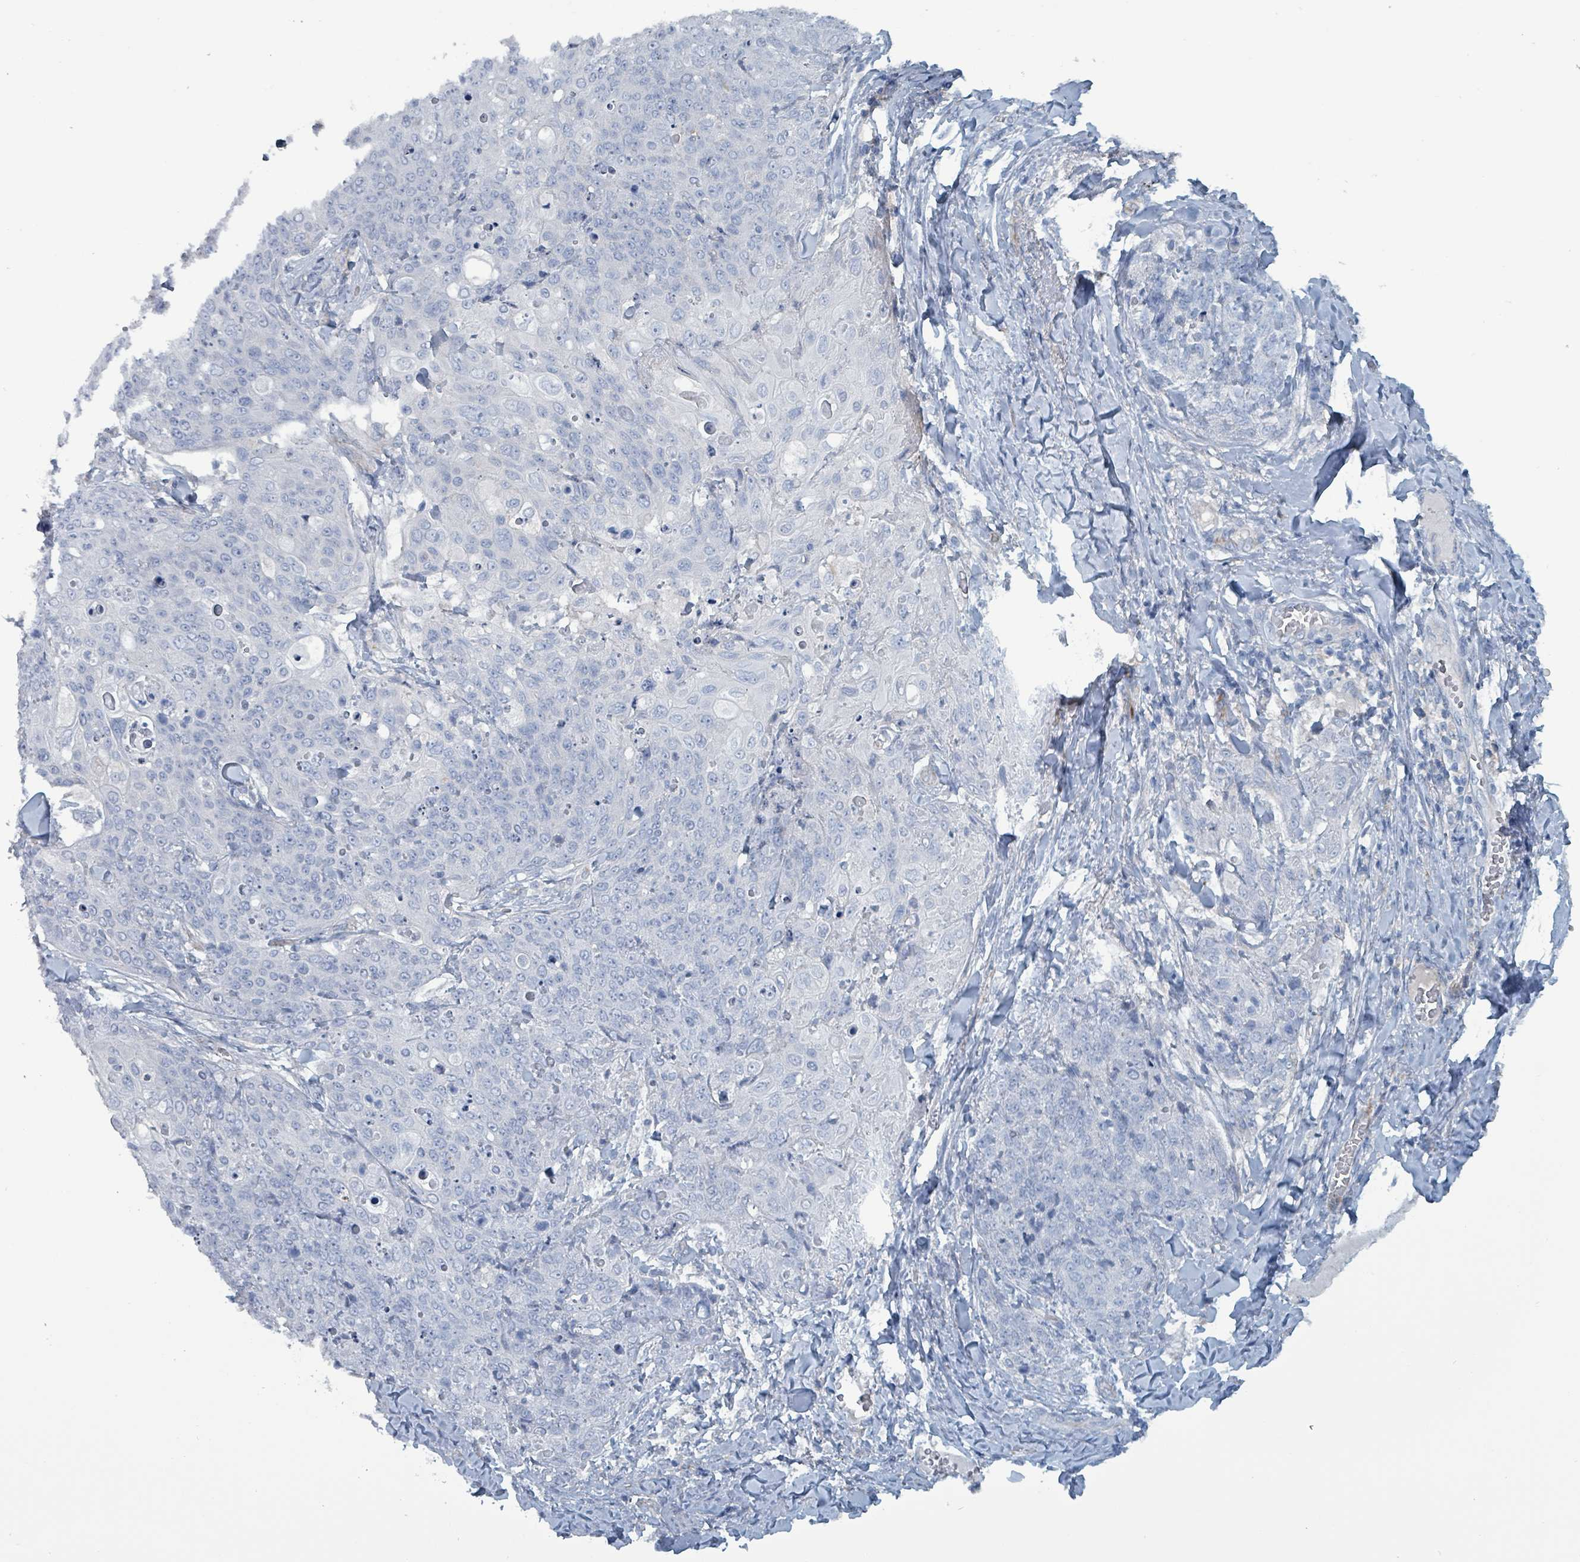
{"staining": {"intensity": "negative", "quantity": "none", "location": "none"}, "tissue": "skin cancer", "cell_type": "Tumor cells", "image_type": "cancer", "snomed": [{"axis": "morphology", "description": "Squamous cell carcinoma, NOS"}, {"axis": "topography", "description": "Skin"}, {"axis": "topography", "description": "Vulva"}], "caption": "High power microscopy image of an immunohistochemistry (IHC) histopathology image of skin squamous cell carcinoma, revealing no significant staining in tumor cells.", "gene": "TAAR5", "patient": {"sex": "female", "age": 85}}